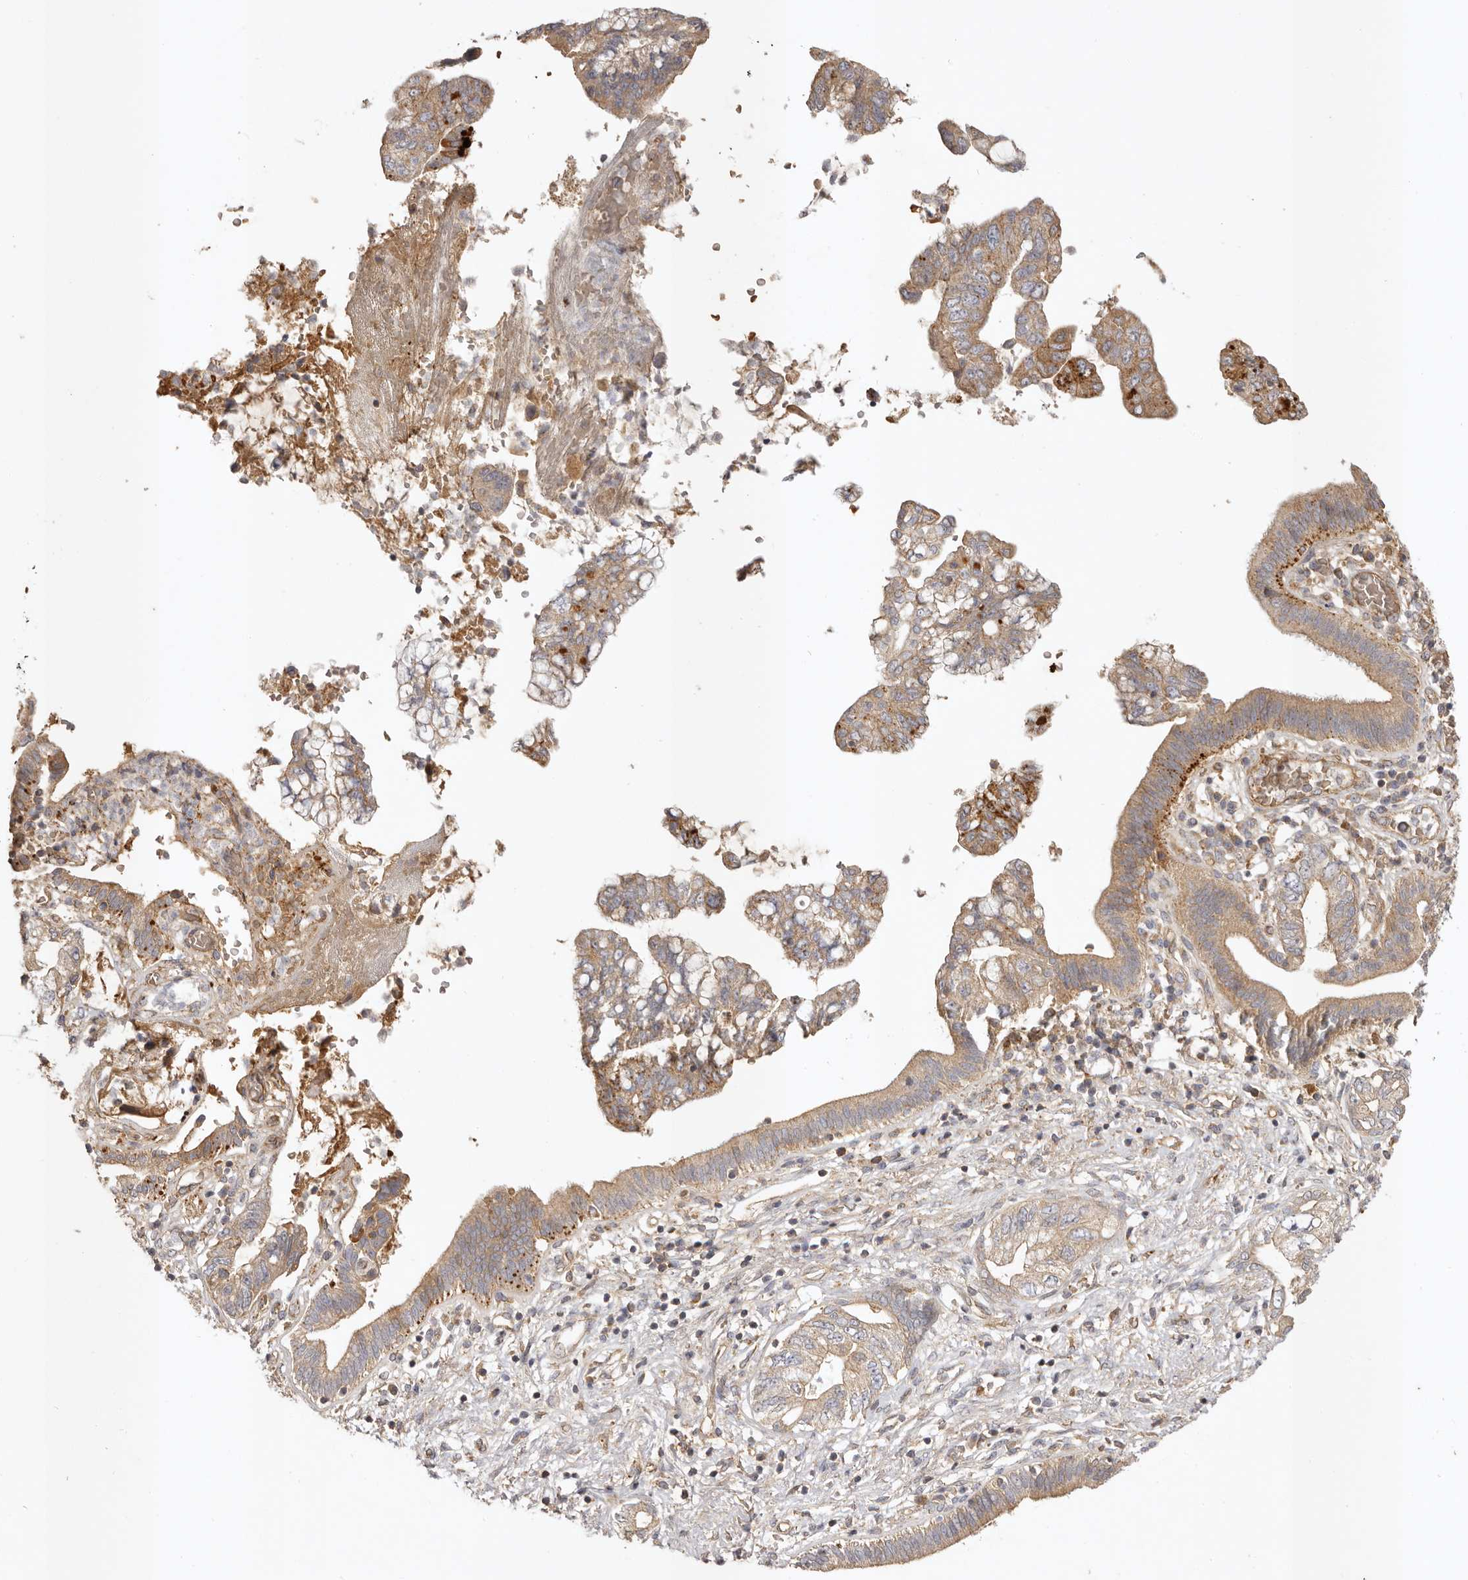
{"staining": {"intensity": "moderate", "quantity": ">75%", "location": "cytoplasmic/membranous"}, "tissue": "pancreatic cancer", "cell_type": "Tumor cells", "image_type": "cancer", "snomed": [{"axis": "morphology", "description": "Adenocarcinoma, NOS"}, {"axis": "topography", "description": "Pancreas"}], "caption": "The immunohistochemical stain highlights moderate cytoplasmic/membranous staining in tumor cells of pancreatic adenocarcinoma tissue.", "gene": "ADAMTS9", "patient": {"sex": "female", "age": 73}}